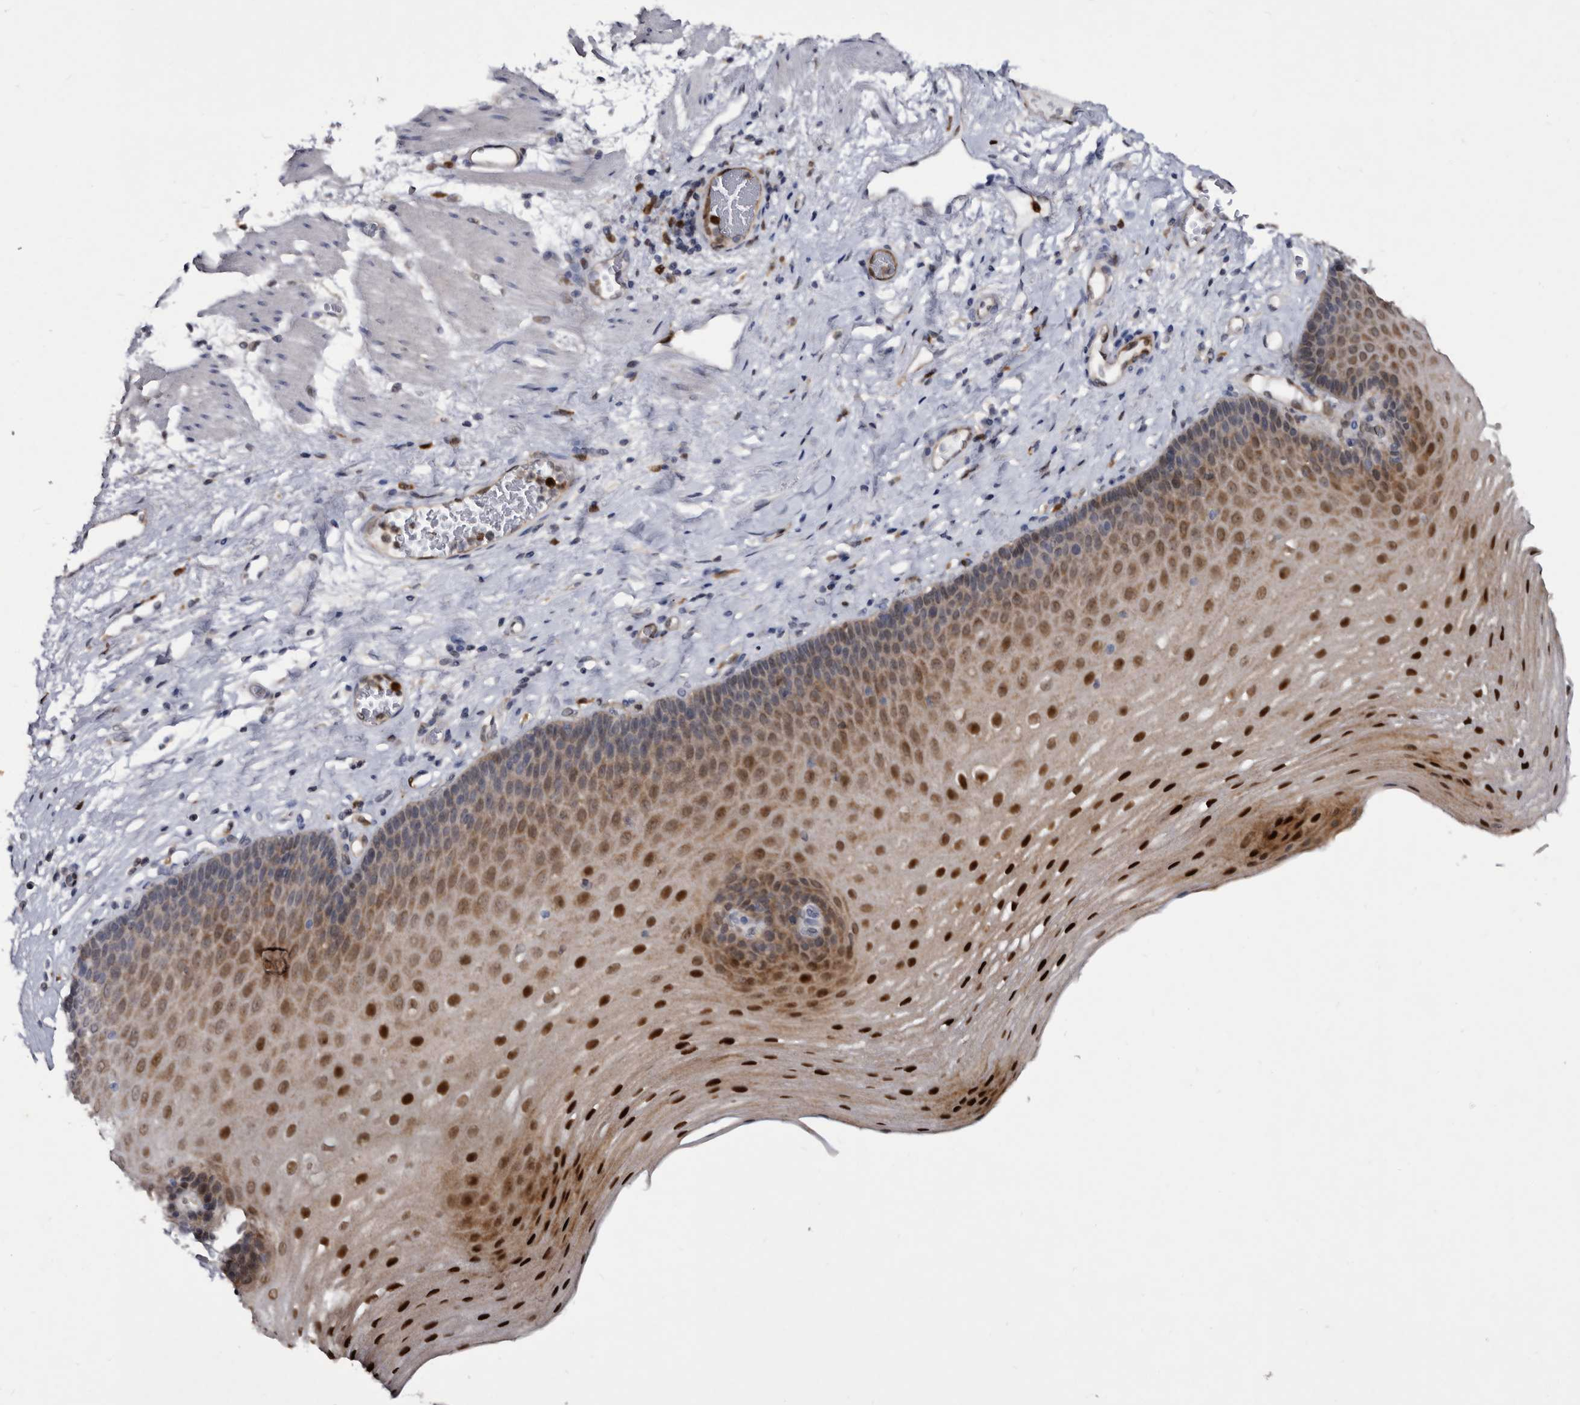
{"staining": {"intensity": "strong", "quantity": ">75%", "location": "cytoplasmic/membranous,nuclear"}, "tissue": "esophagus", "cell_type": "Squamous epithelial cells", "image_type": "normal", "snomed": [{"axis": "morphology", "description": "Normal tissue, NOS"}, {"axis": "topography", "description": "Esophagus"}], "caption": "This photomicrograph displays immunohistochemistry staining of normal human esophagus, with high strong cytoplasmic/membranous,nuclear expression in approximately >75% of squamous epithelial cells.", "gene": "SERPINB8", "patient": {"sex": "male", "age": 62}}